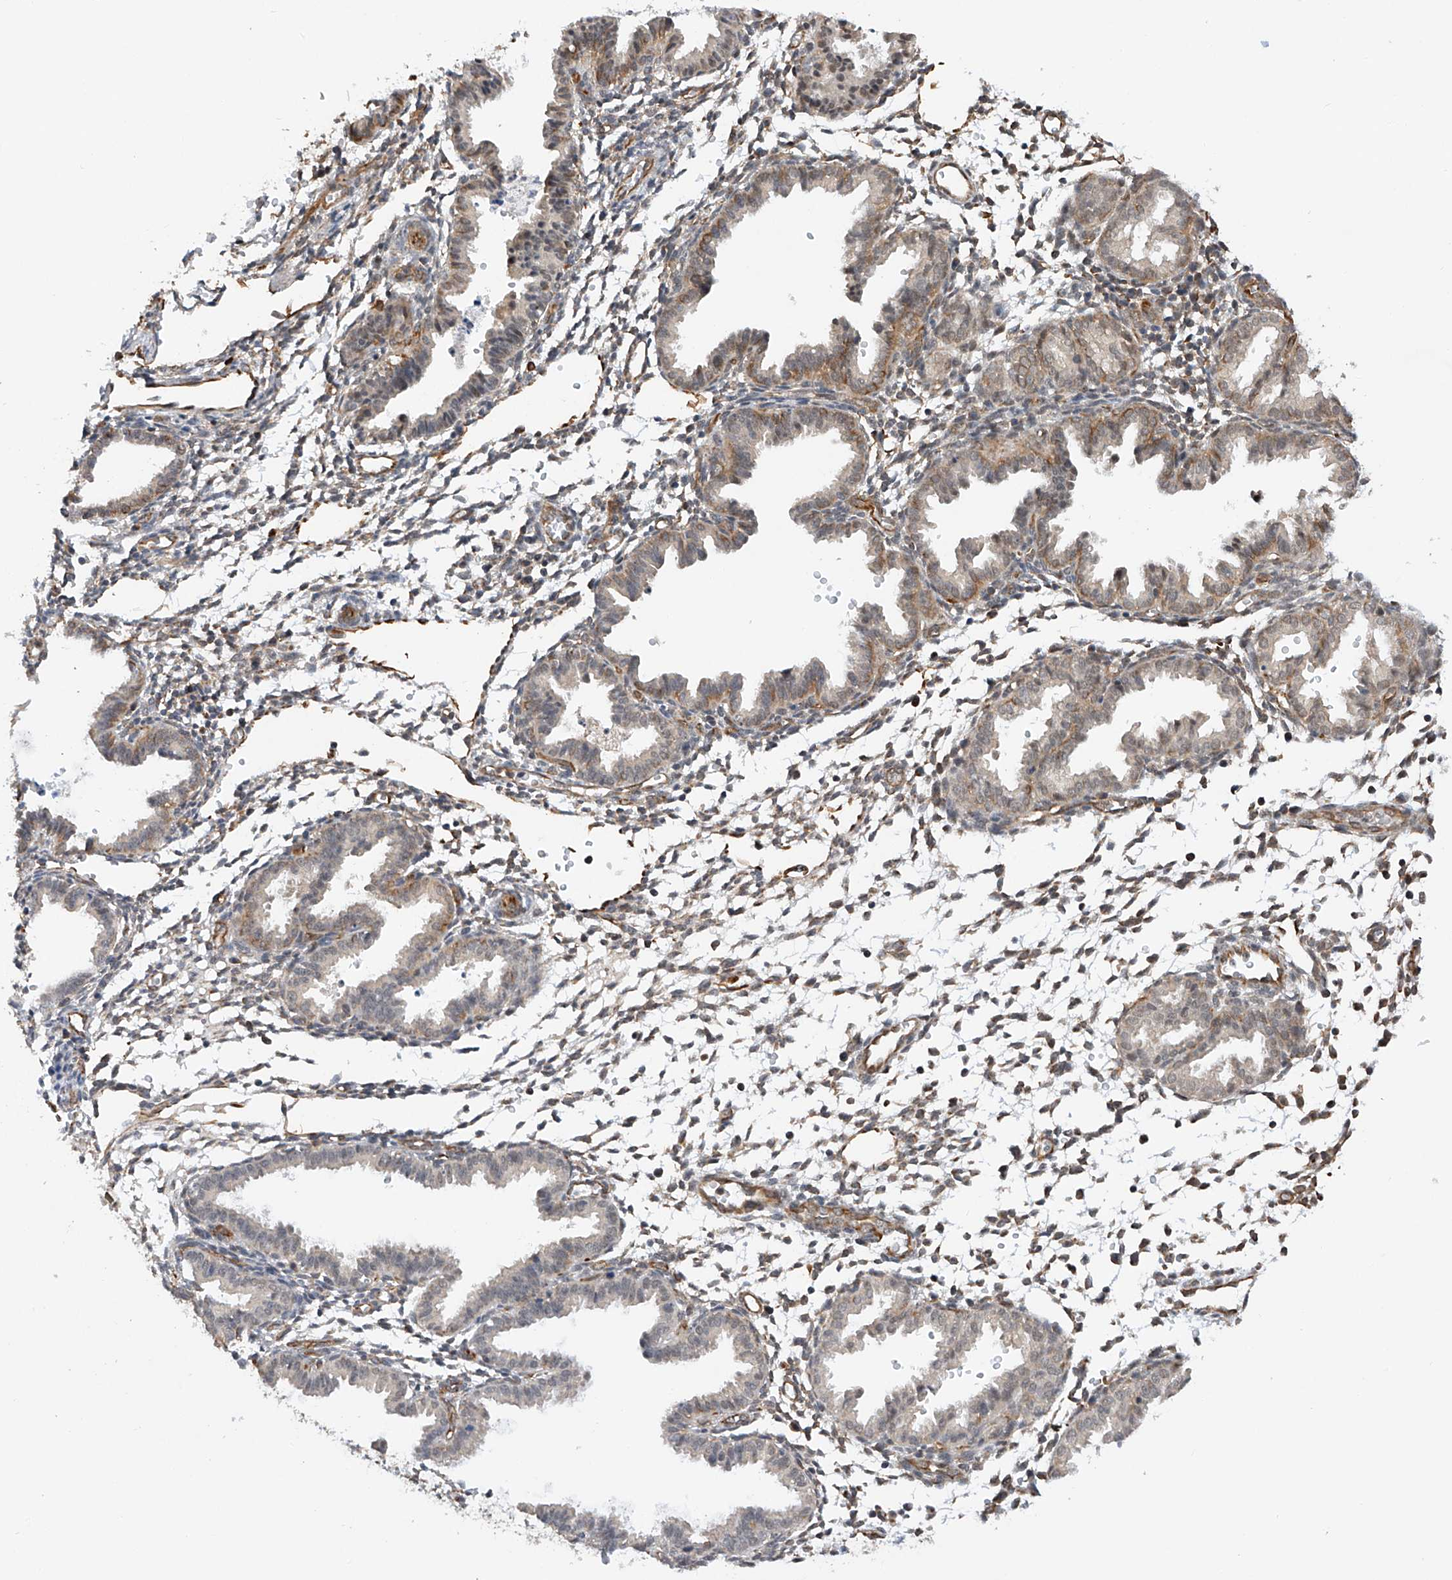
{"staining": {"intensity": "weak", "quantity": "<25%", "location": "cytoplasmic/membranous"}, "tissue": "endometrium", "cell_type": "Cells in endometrial stroma", "image_type": "normal", "snomed": [{"axis": "morphology", "description": "Normal tissue, NOS"}, {"axis": "topography", "description": "Endometrium"}], "caption": "An immunohistochemistry (IHC) histopathology image of unremarkable endometrium is shown. There is no staining in cells in endometrial stroma of endometrium.", "gene": "AMD1", "patient": {"sex": "female", "age": 33}}